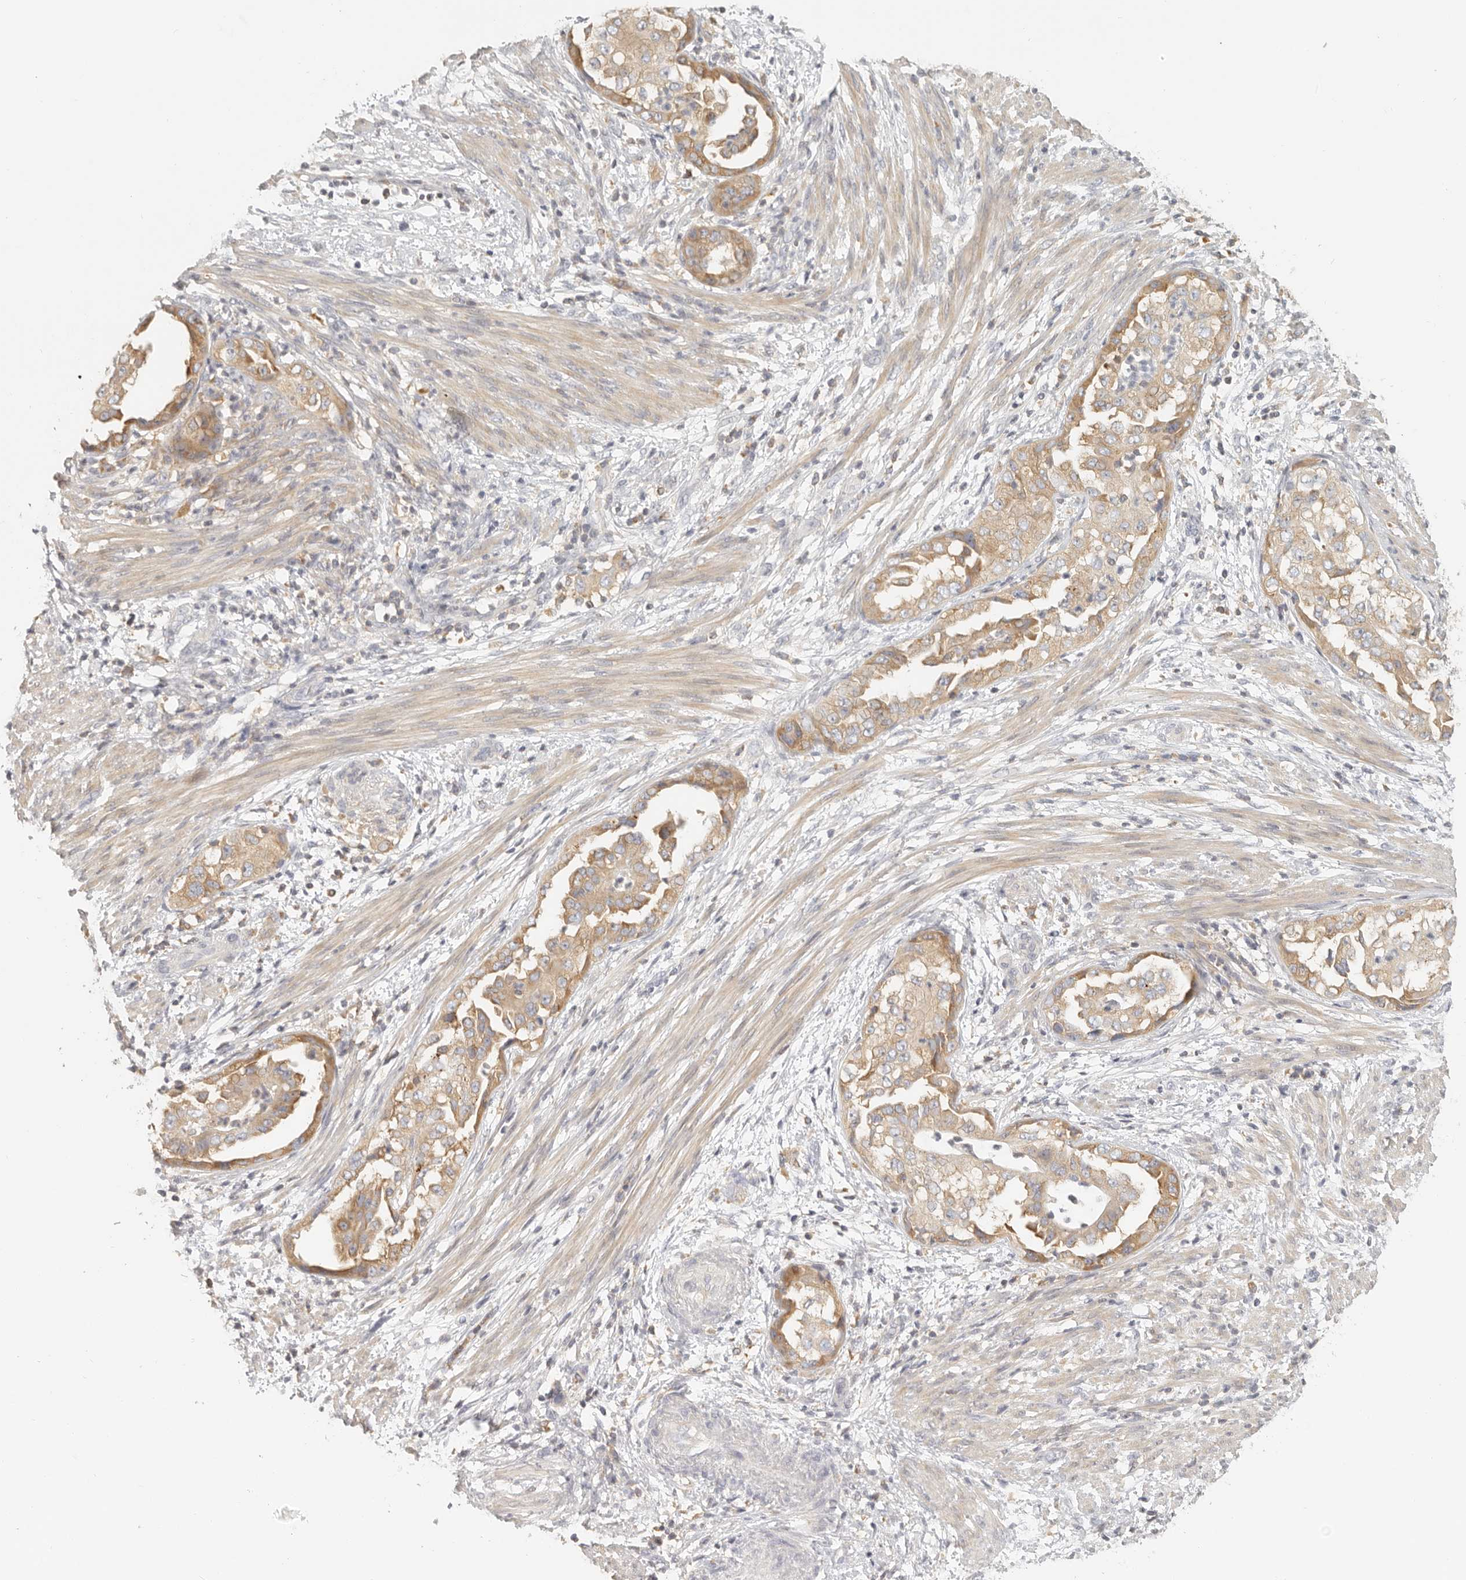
{"staining": {"intensity": "moderate", "quantity": ">75%", "location": "cytoplasmic/membranous"}, "tissue": "endometrial cancer", "cell_type": "Tumor cells", "image_type": "cancer", "snomed": [{"axis": "morphology", "description": "Adenocarcinoma, NOS"}, {"axis": "topography", "description": "Endometrium"}], "caption": "Tumor cells demonstrate moderate cytoplasmic/membranous positivity in about >75% of cells in endometrial cancer.", "gene": "ANXA9", "patient": {"sex": "female", "age": 85}}